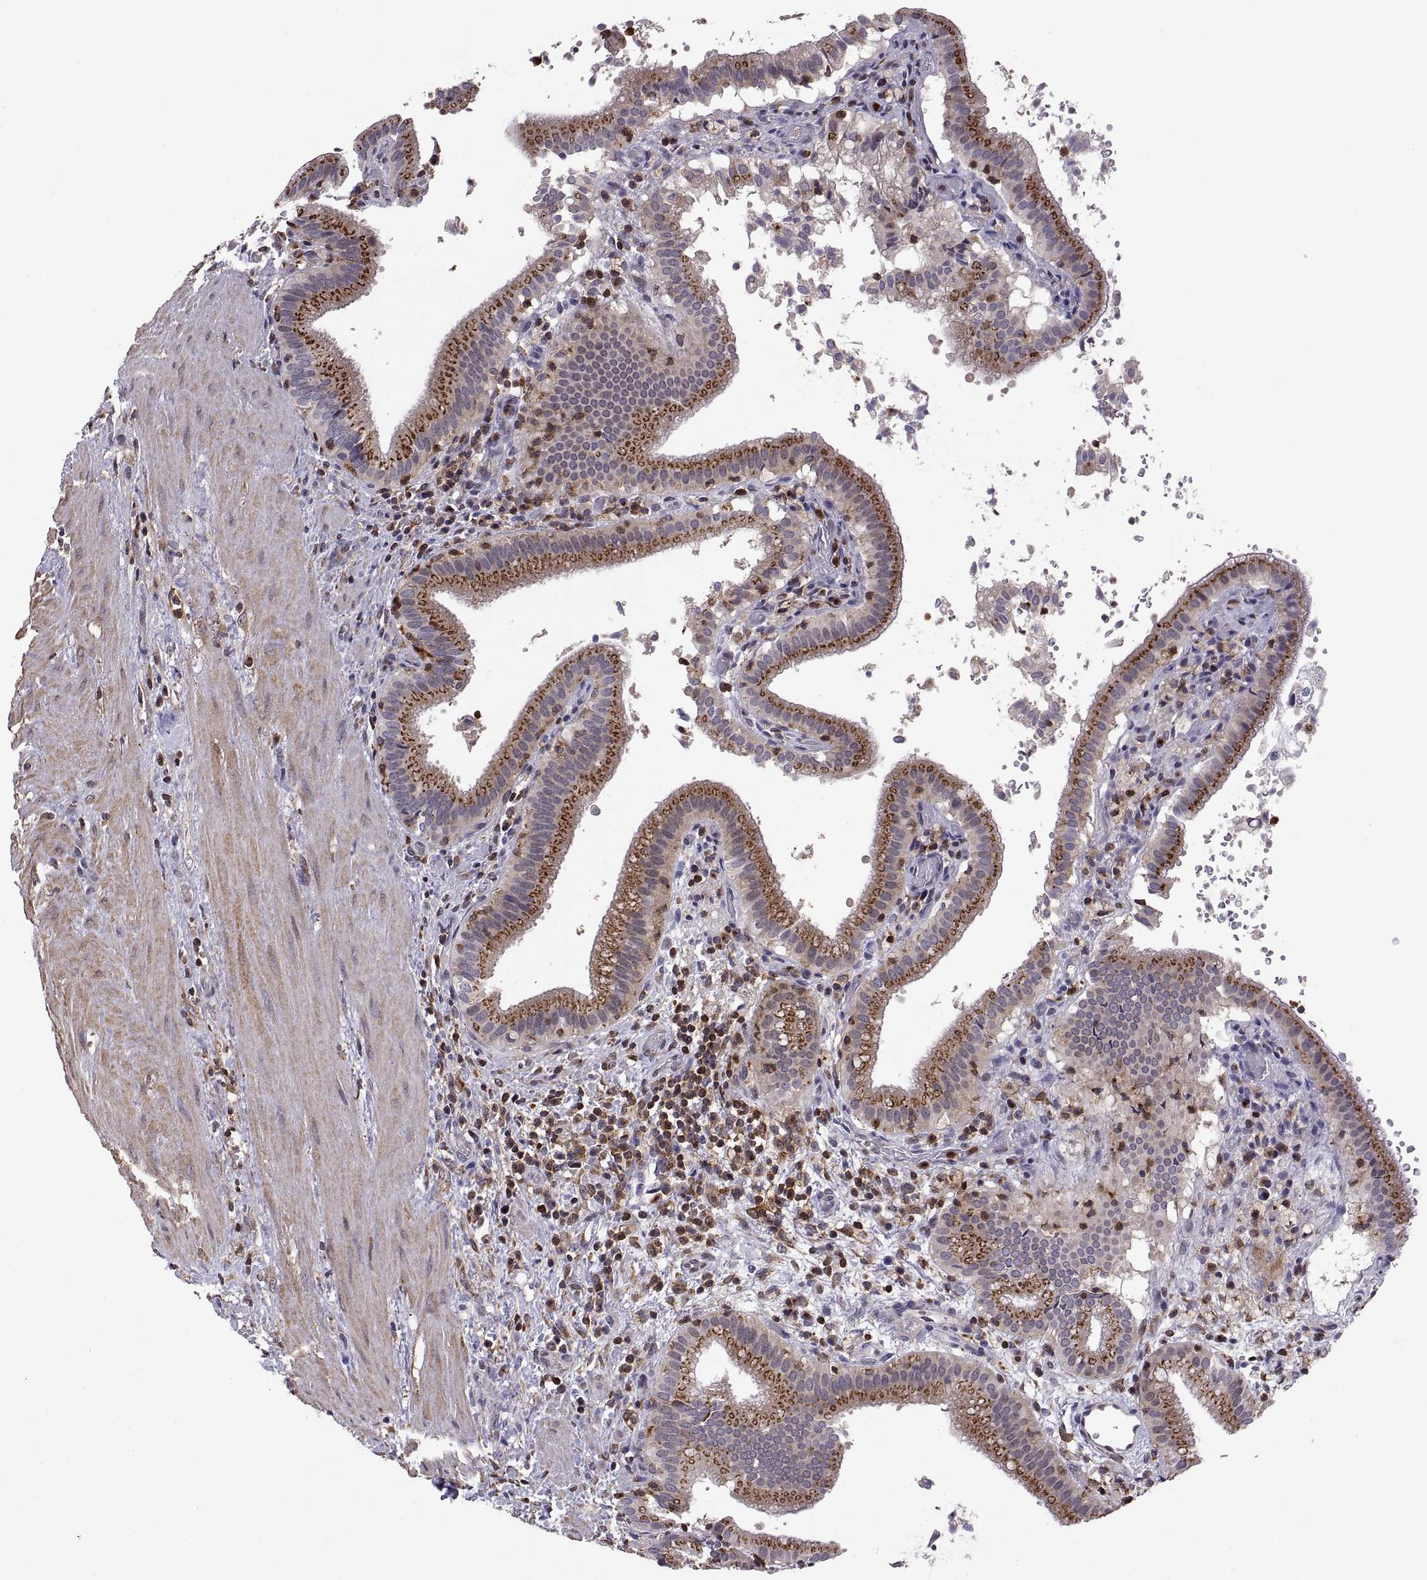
{"staining": {"intensity": "strong", "quantity": ">75%", "location": "cytoplasmic/membranous"}, "tissue": "gallbladder", "cell_type": "Glandular cells", "image_type": "normal", "snomed": [{"axis": "morphology", "description": "Normal tissue, NOS"}, {"axis": "topography", "description": "Gallbladder"}], "caption": "IHC of normal gallbladder demonstrates high levels of strong cytoplasmic/membranous positivity in about >75% of glandular cells.", "gene": "ACAP1", "patient": {"sex": "male", "age": 42}}